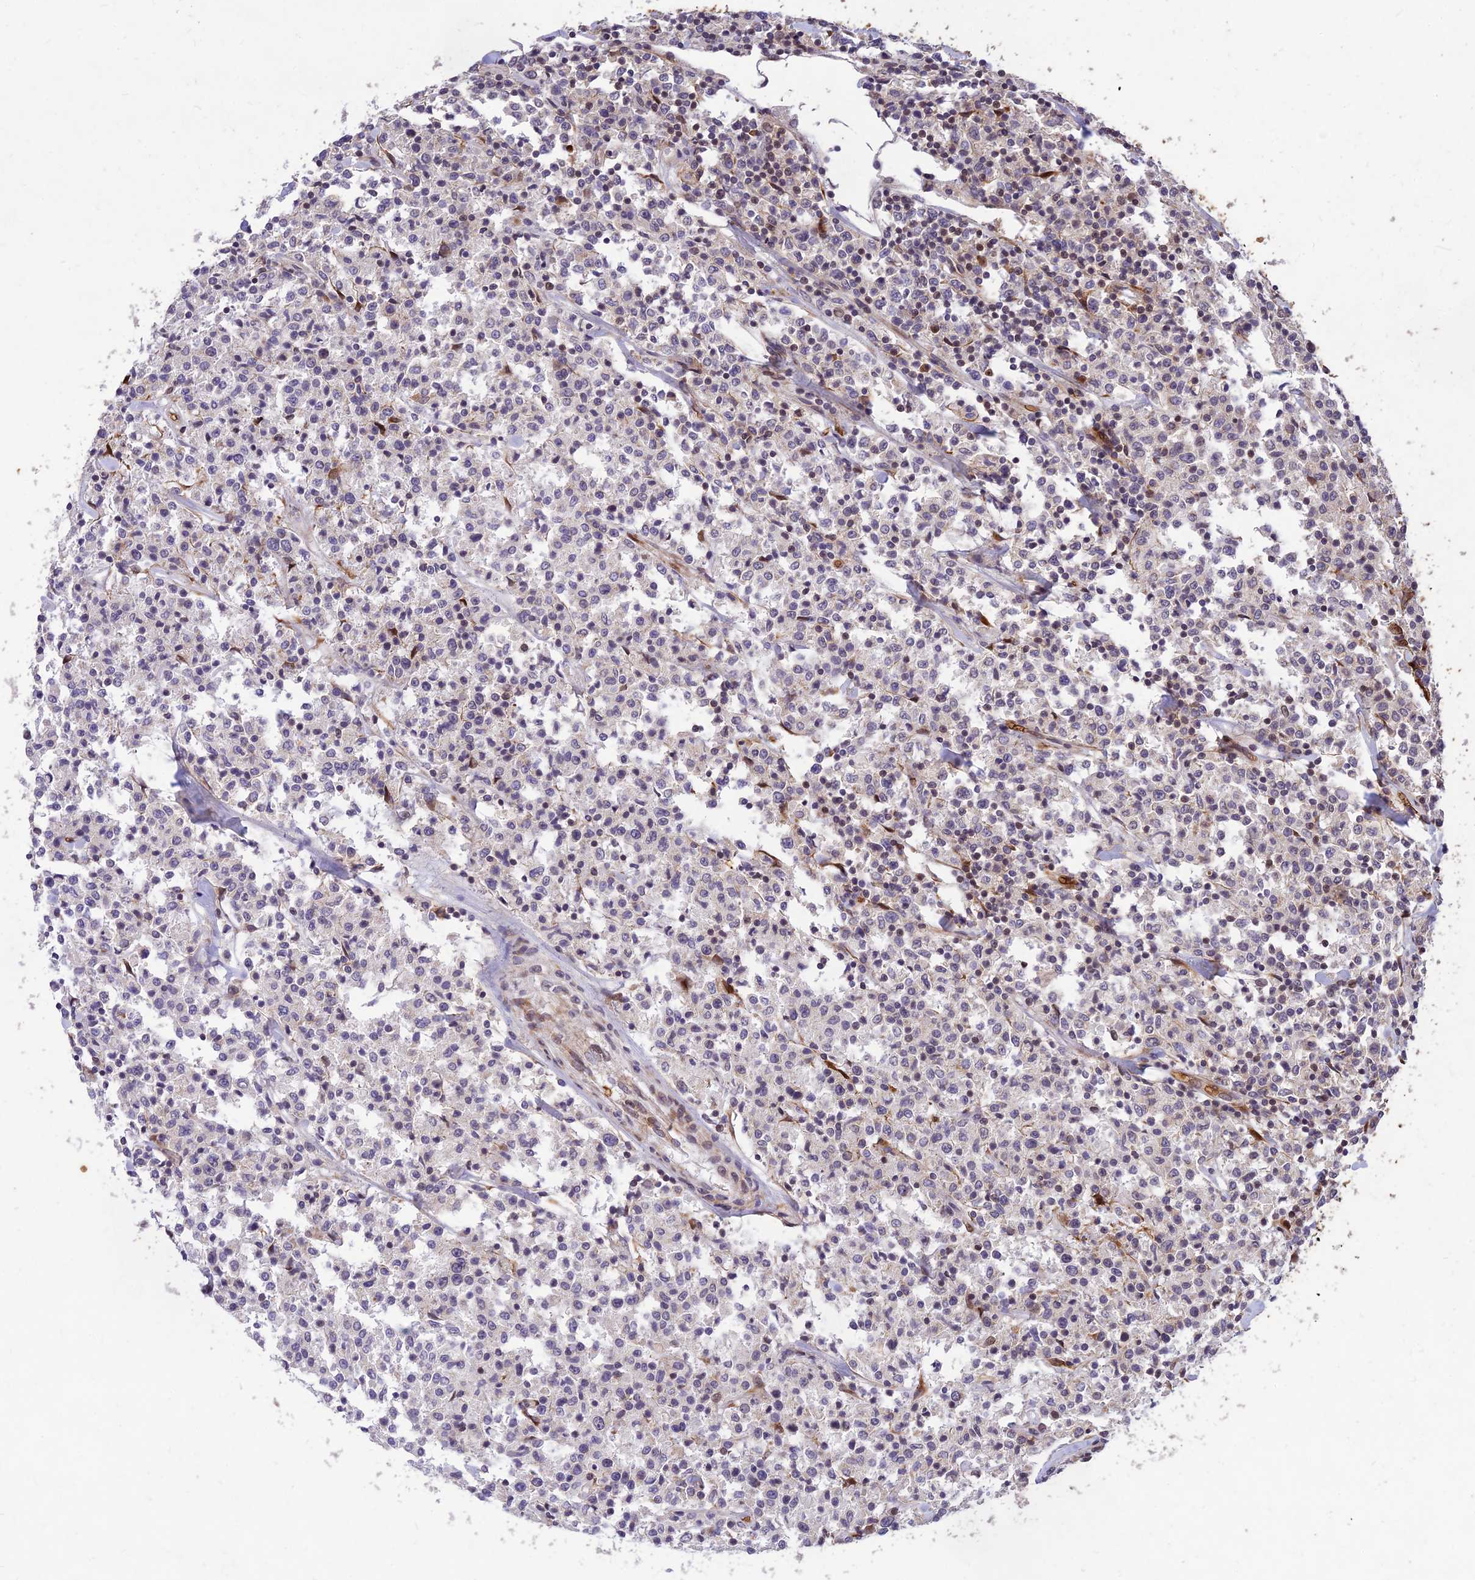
{"staining": {"intensity": "negative", "quantity": "none", "location": "none"}, "tissue": "lymphoma", "cell_type": "Tumor cells", "image_type": "cancer", "snomed": [{"axis": "morphology", "description": "Malignant lymphoma, non-Hodgkin's type, Low grade"}, {"axis": "topography", "description": "Small intestine"}], "caption": "Tumor cells show no significant staining in low-grade malignant lymphoma, non-Hodgkin's type. The staining is performed using DAB (3,3'-diaminobenzidine) brown chromogen with nuclei counter-stained in using hematoxylin.", "gene": "PPP1R11", "patient": {"sex": "female", "age": 59}}